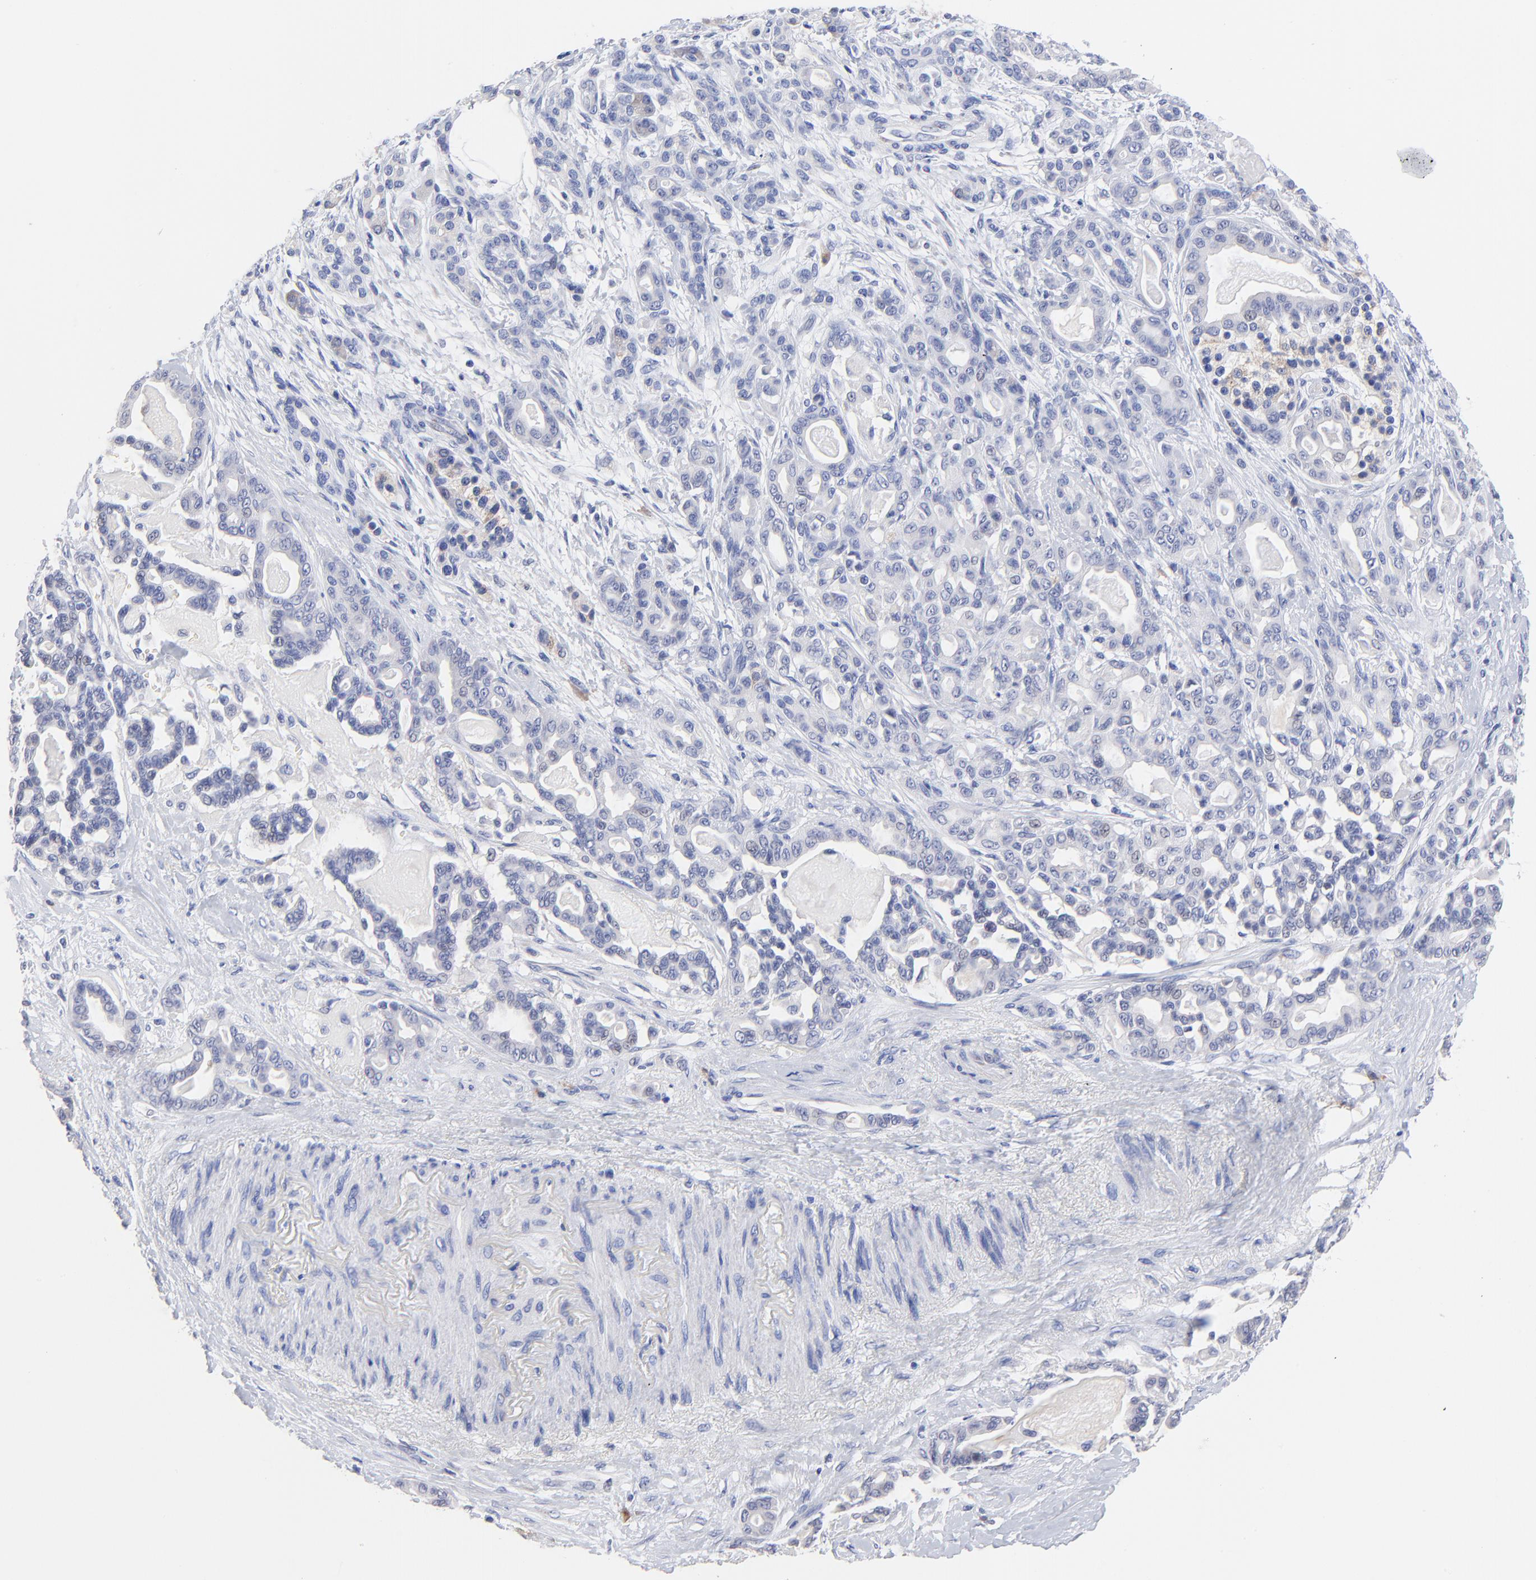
{"staining": {"intensity": "negative", "quantity": "none", "location": "none"}, "tissue": "pancreatic cancer", "cell_type": "Tumor cells", "image_type": "cancer", "snomed": [{"axis": "morphology", "description": "Adenocarcinoma, NOS"}, {"axis": "topography", "description": "Pancreas"}], "caption": "Tumor cells are negative for brown protein staining in adenocarcinoma (pancreatic).", "gene": "LAX1", "patient": {"sex": "male", "age": 63}}